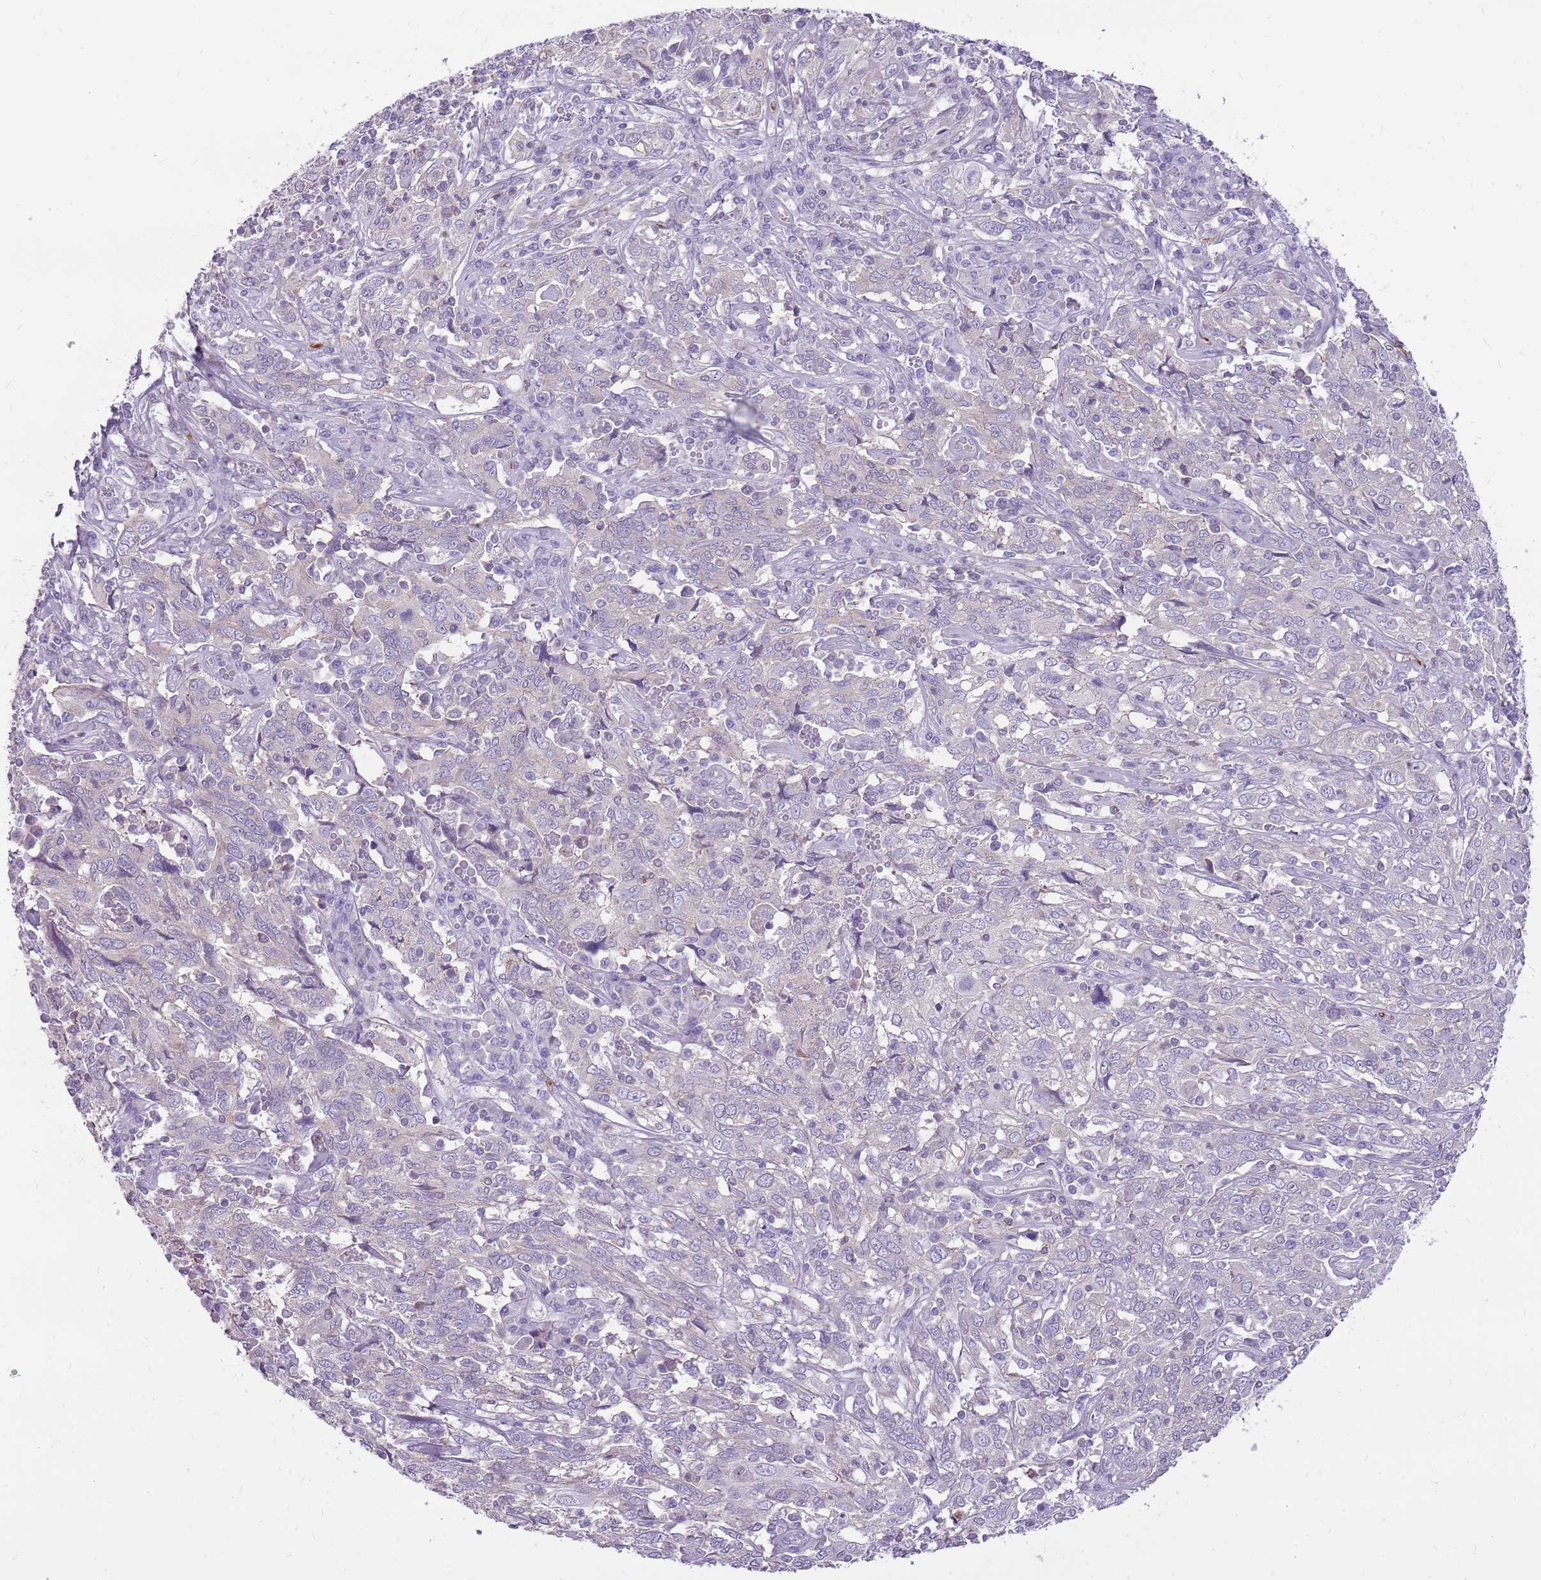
{"staining": {"intensity": "negative", "quantity": "none", "location": "none"}, "tissue": "cervical cancer", "cell_type": "Tumor cells", "image_type": "cancer", "snomed": [{"axis": "morphology", "description": "Squamous cell carcinoma, NOS"}, {"axis": "topography", "description": "Cervix"}], "caption": "Squamous cell carcinoma (cervical) stained for a protein using immunohistochemistry shows no positivity tumor cells.", "gene": "WDR90", "patient": {"sex": "female", "age": 46}}